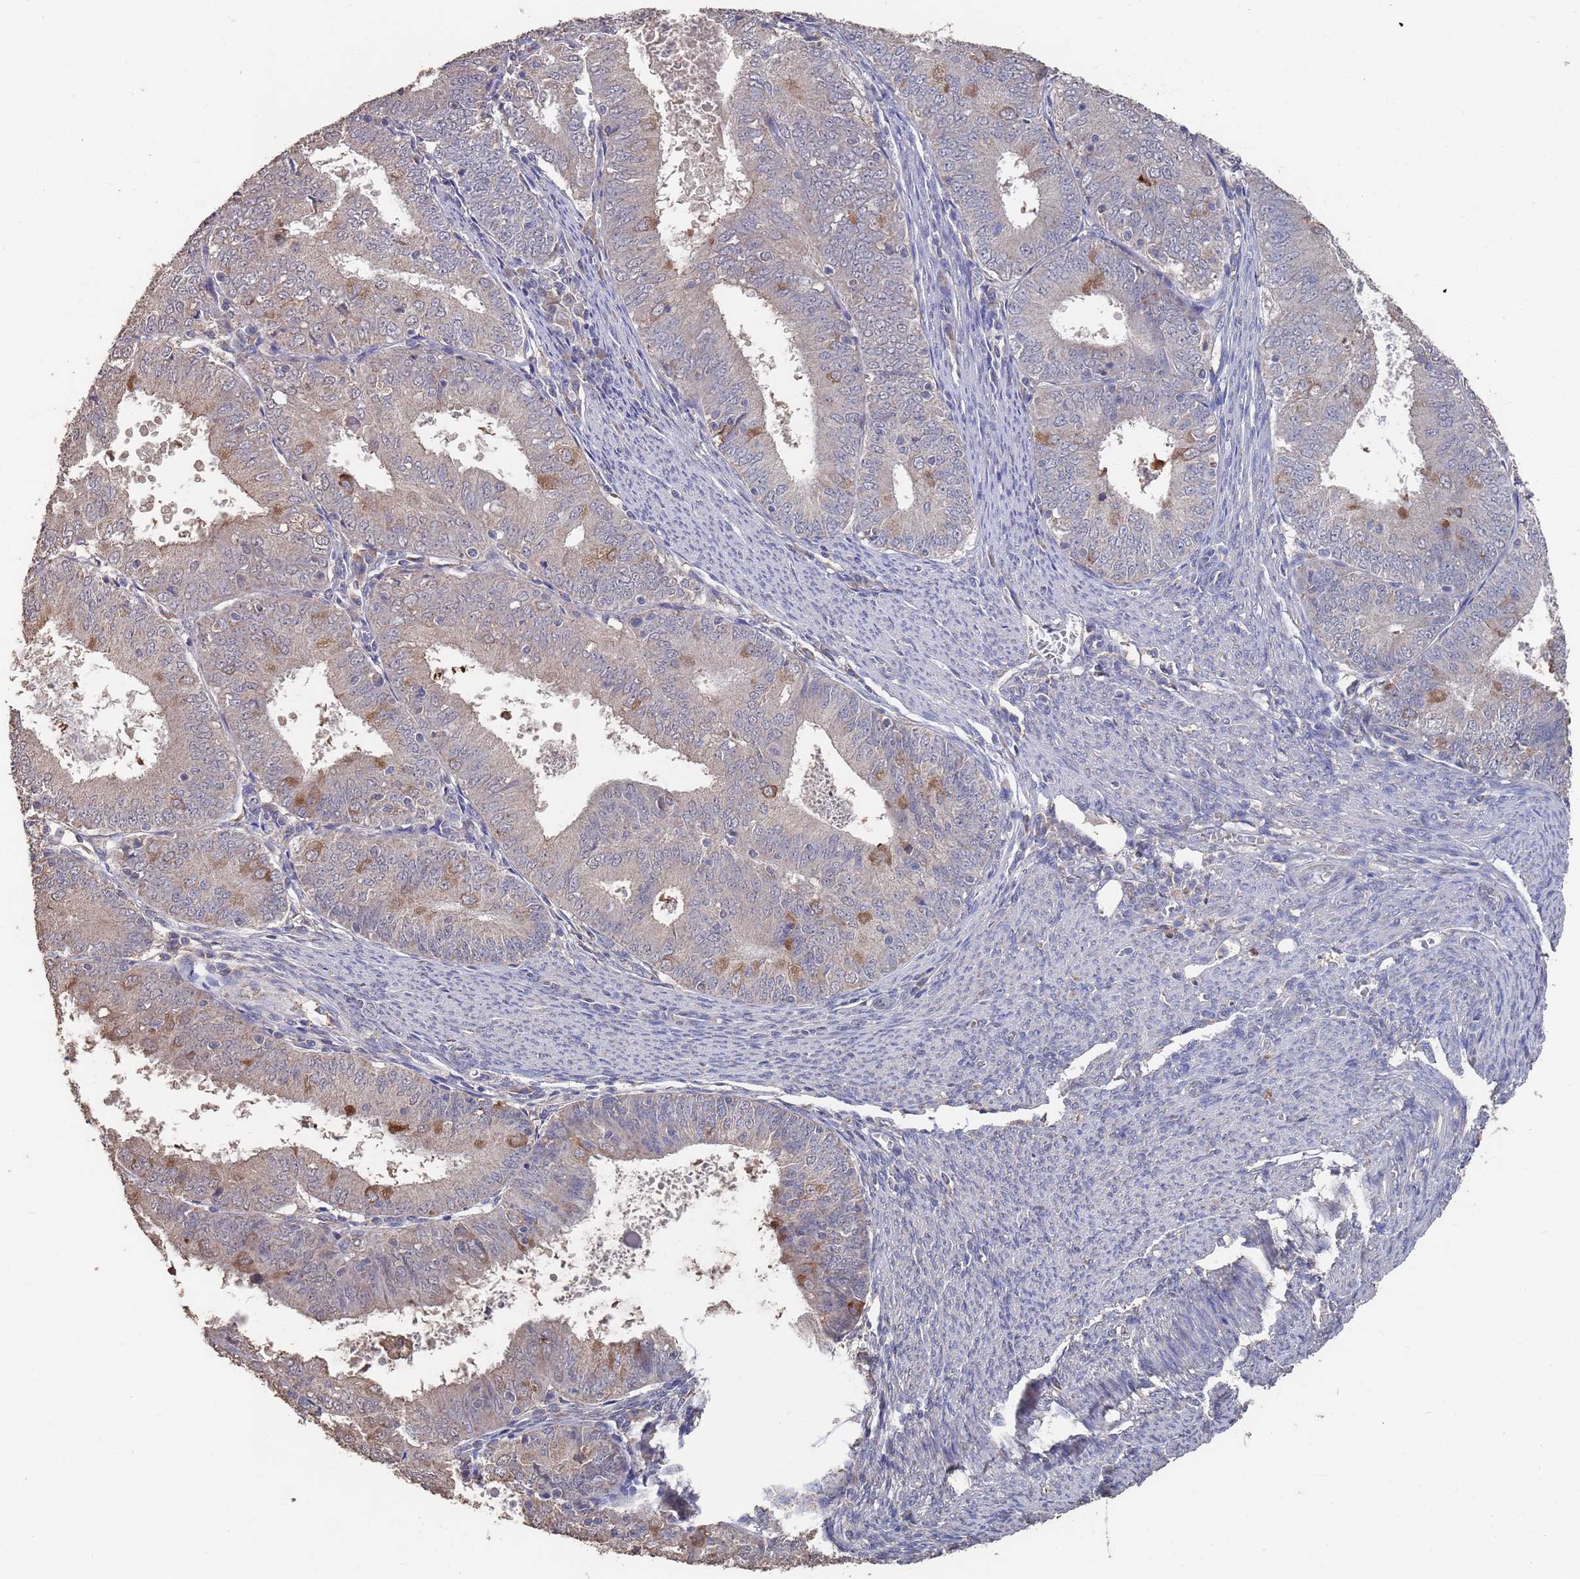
{"staining": {"intensity": "moderate", "quantity": "<25%", "location": "cytoplasmic/membranous"}, "tissue": "endometrial cancer", "cell_type": "Tumor cells", "image_type": "cancer", "snomed": [{"axis": "morphology", "description": "Adenocarcinoma, NOS"}, {"axis": "topography", "description": "Endometrium"}], "caption": "Protein staining demonstrates moderate cytoplasmic/membranous expression in approximately <25% of tumor cells in adenocarcinoma (endometrial).", "gene": "BTBD18", "patient": {"sex": "female", "age": 57}}